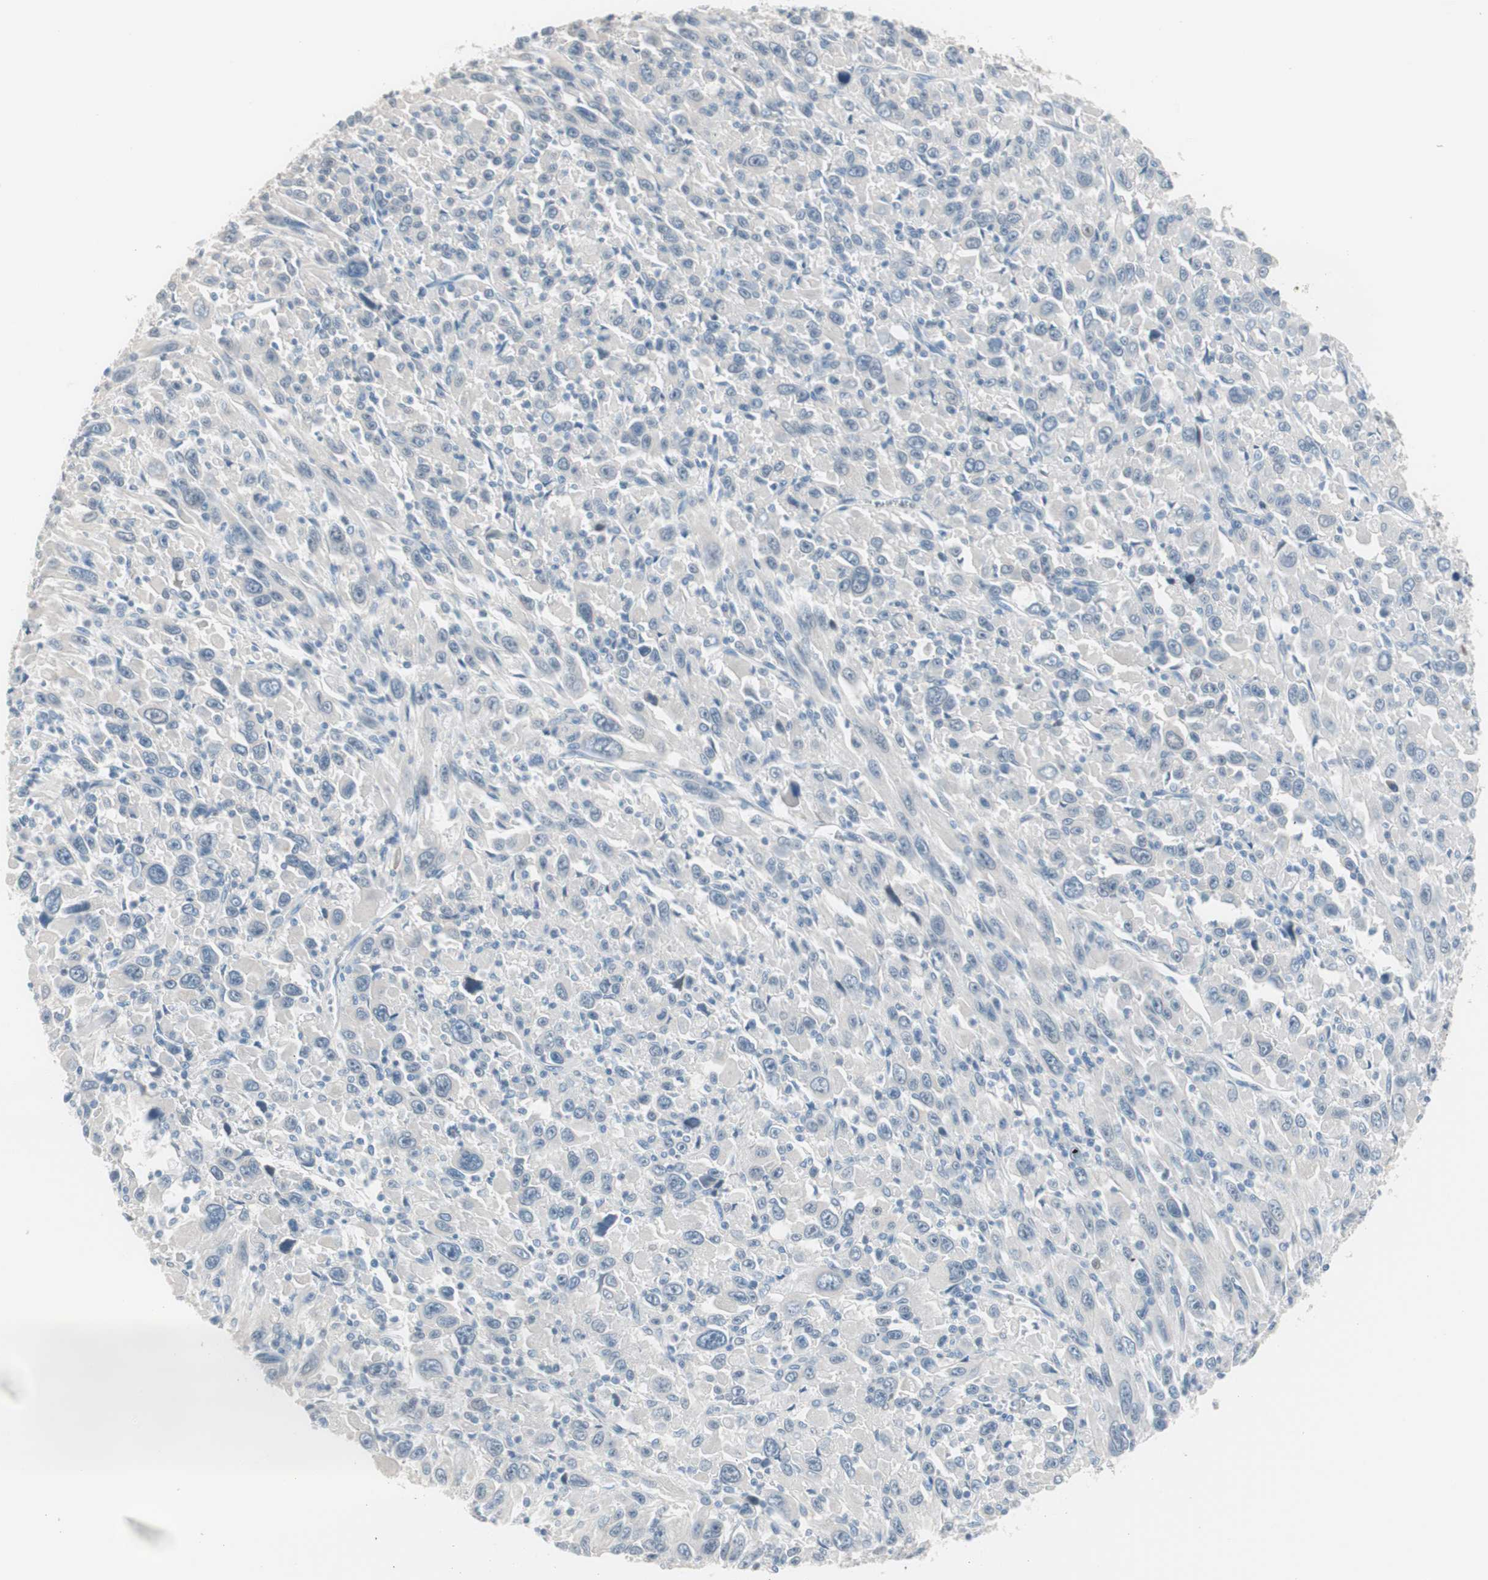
{"staining": {"intensity": "negative", "quantity": "none", "location": "none"}, "tissue": "melanoma", "cell_type": "Tumor cells", "image_type": "cancer", "snomed": [{"axis": "morphology", "description": "Malignant melanoma, Metastatic site"}, {"axis": "topography", "description": "Skin"}], "caption": "Human melanoma stained for a protein using immunohistochemistry displays no expression in tumor cells.", "gene": "VIL1", "patient": {"sex": "female", "age": 56}}